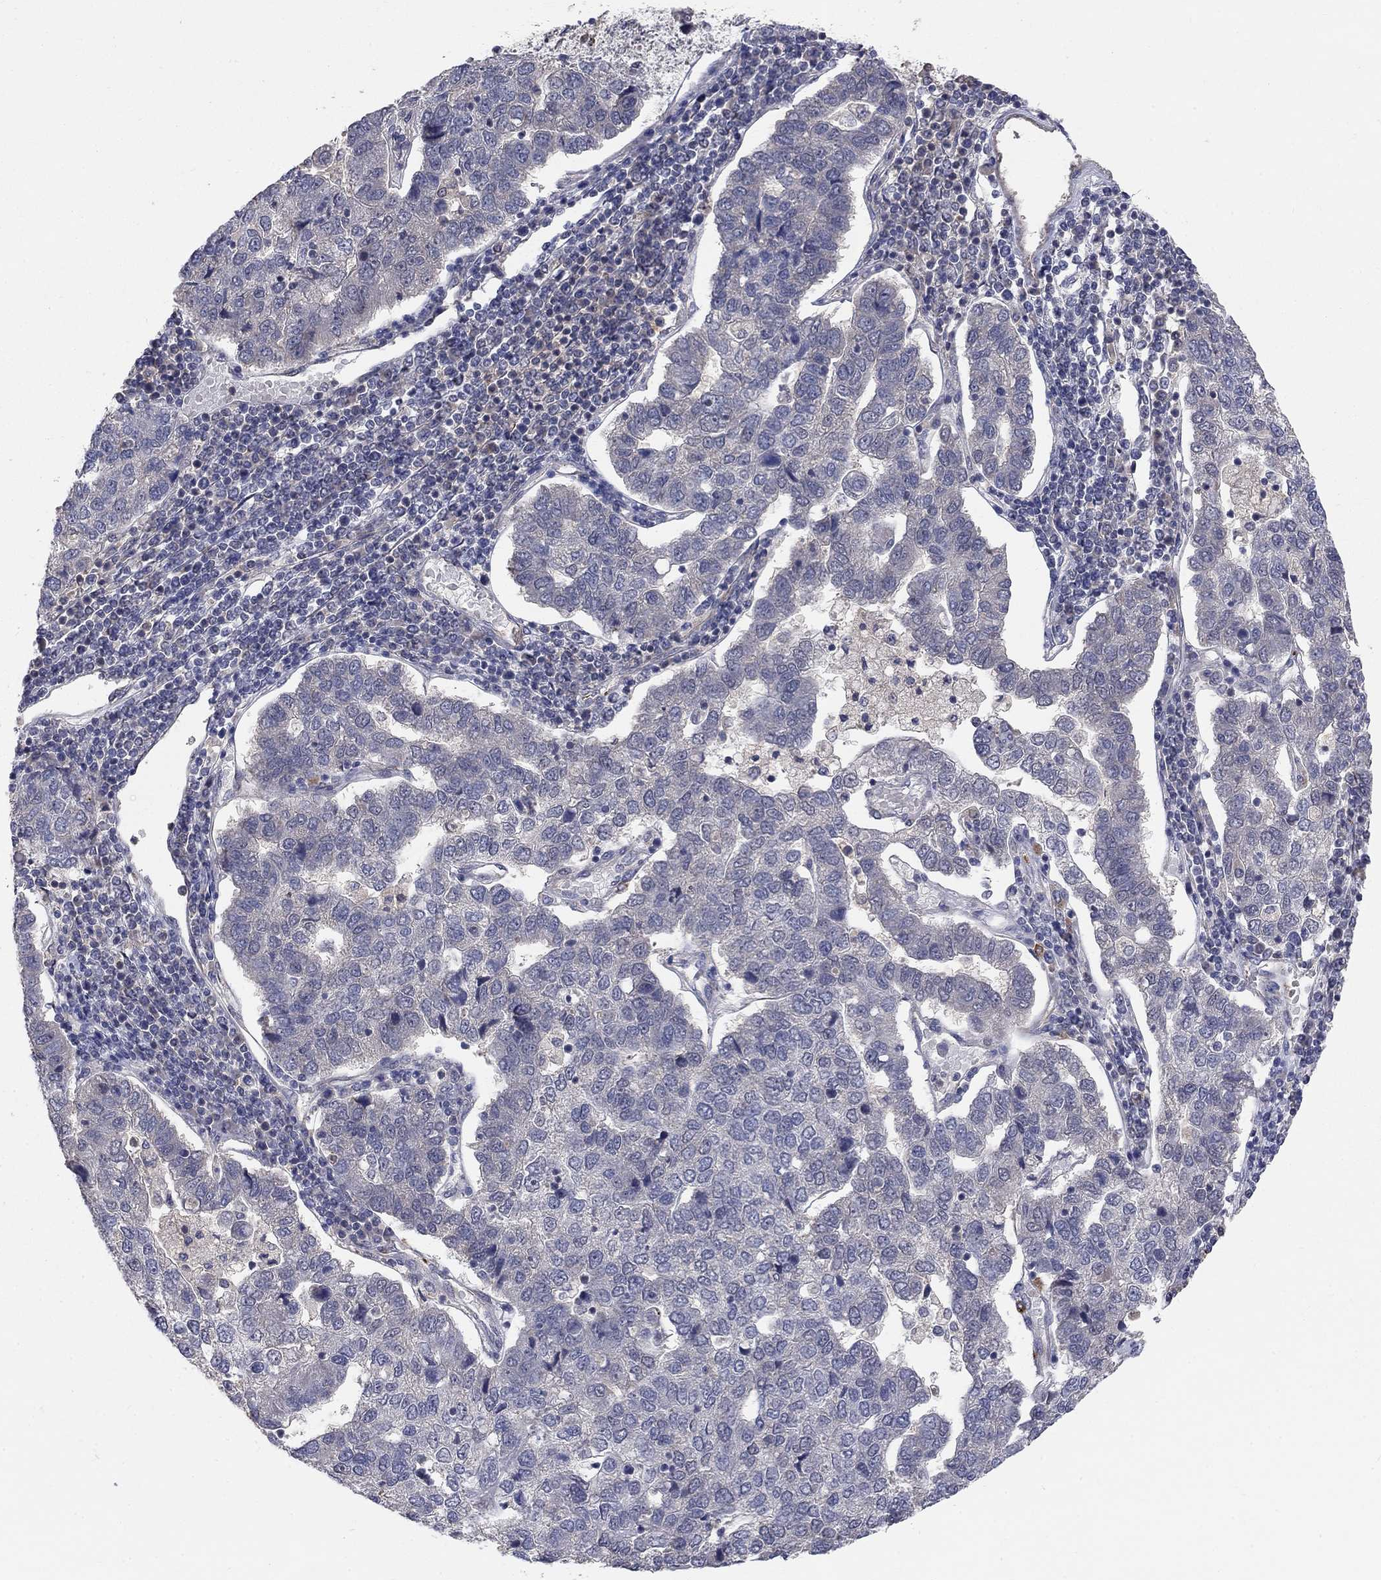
{"staining": {"intensity": "negative", "quantity": "none", "location": "none"}, "tissue": "pancreatic cancer", "cell_type": "Tumor cells", "image_type": "cancer", "snomed": [{"axis": "morphology", "description": "Adenocarcinoma, NOS"}, {"axis": "topography", "description": "Pancreas"}], "caption": "Image shows no protein positivity in tumor cells of adenocarcinoma (pancreatic) tissue.", "gene": "MSRA", "patient": {"sex": "female", "age": 61}}